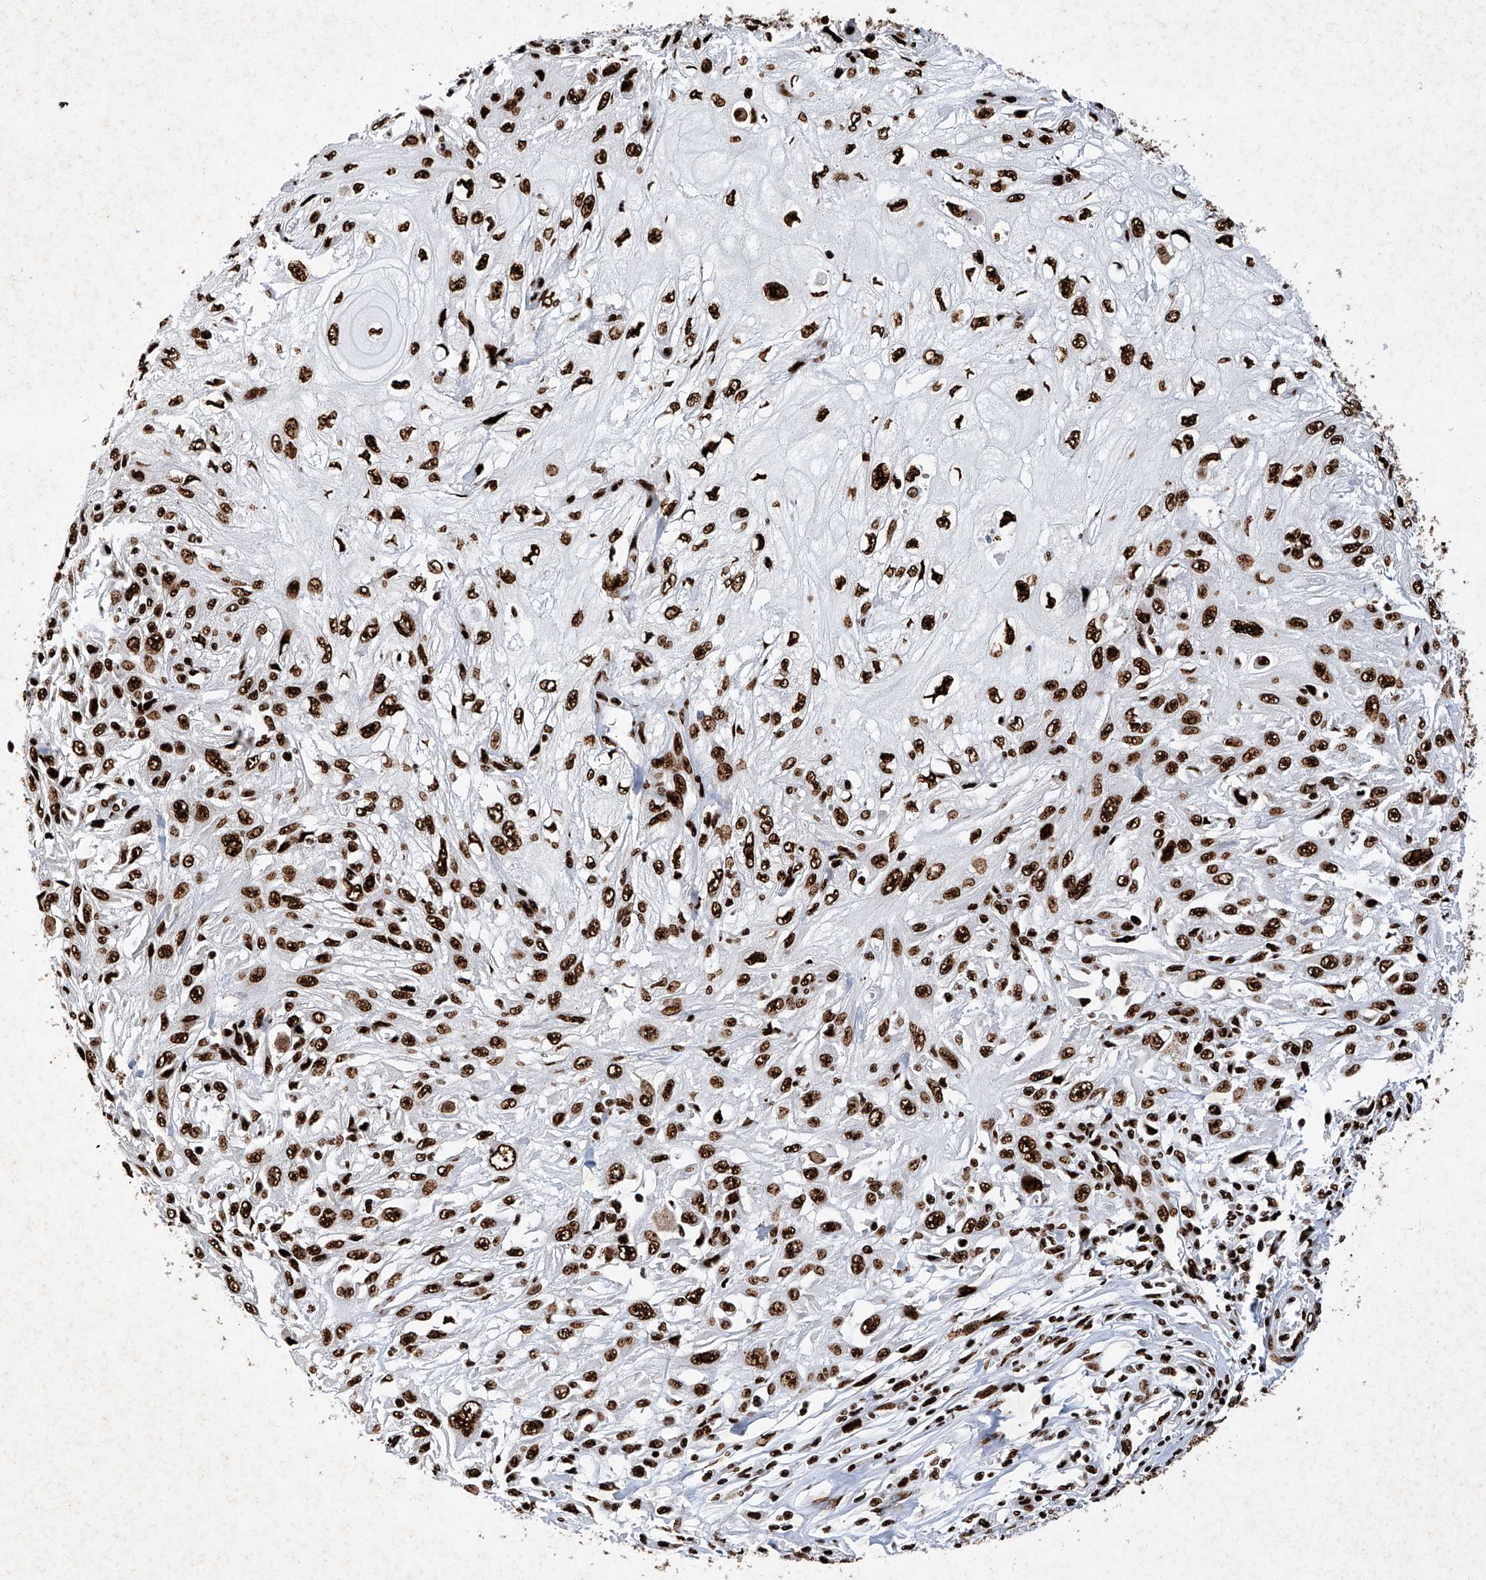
{"staining": {"intensity": "strong", "quantity": ">75%", "location": "nuclear"}, "tissue": "skin cancer", "cell_type": "Tumor cells", "image_type": "cancer", "snomed": [{"axis": "morphology", "description": "Squamous cell carcinoma, NOS"}, {"axis": "topography", "description": "Skin"}], "caption": "High-magnification brightfield microscopy of skin squamous cell carcinoma stained with DAB (brown) and counterstained with hematoxylin (blue). tumor cells exhibit strong nuclear positivity is present in approximately>75% of cells.", "gene": "SRSF6", "patient": {"sex": "male", "age": 75}}